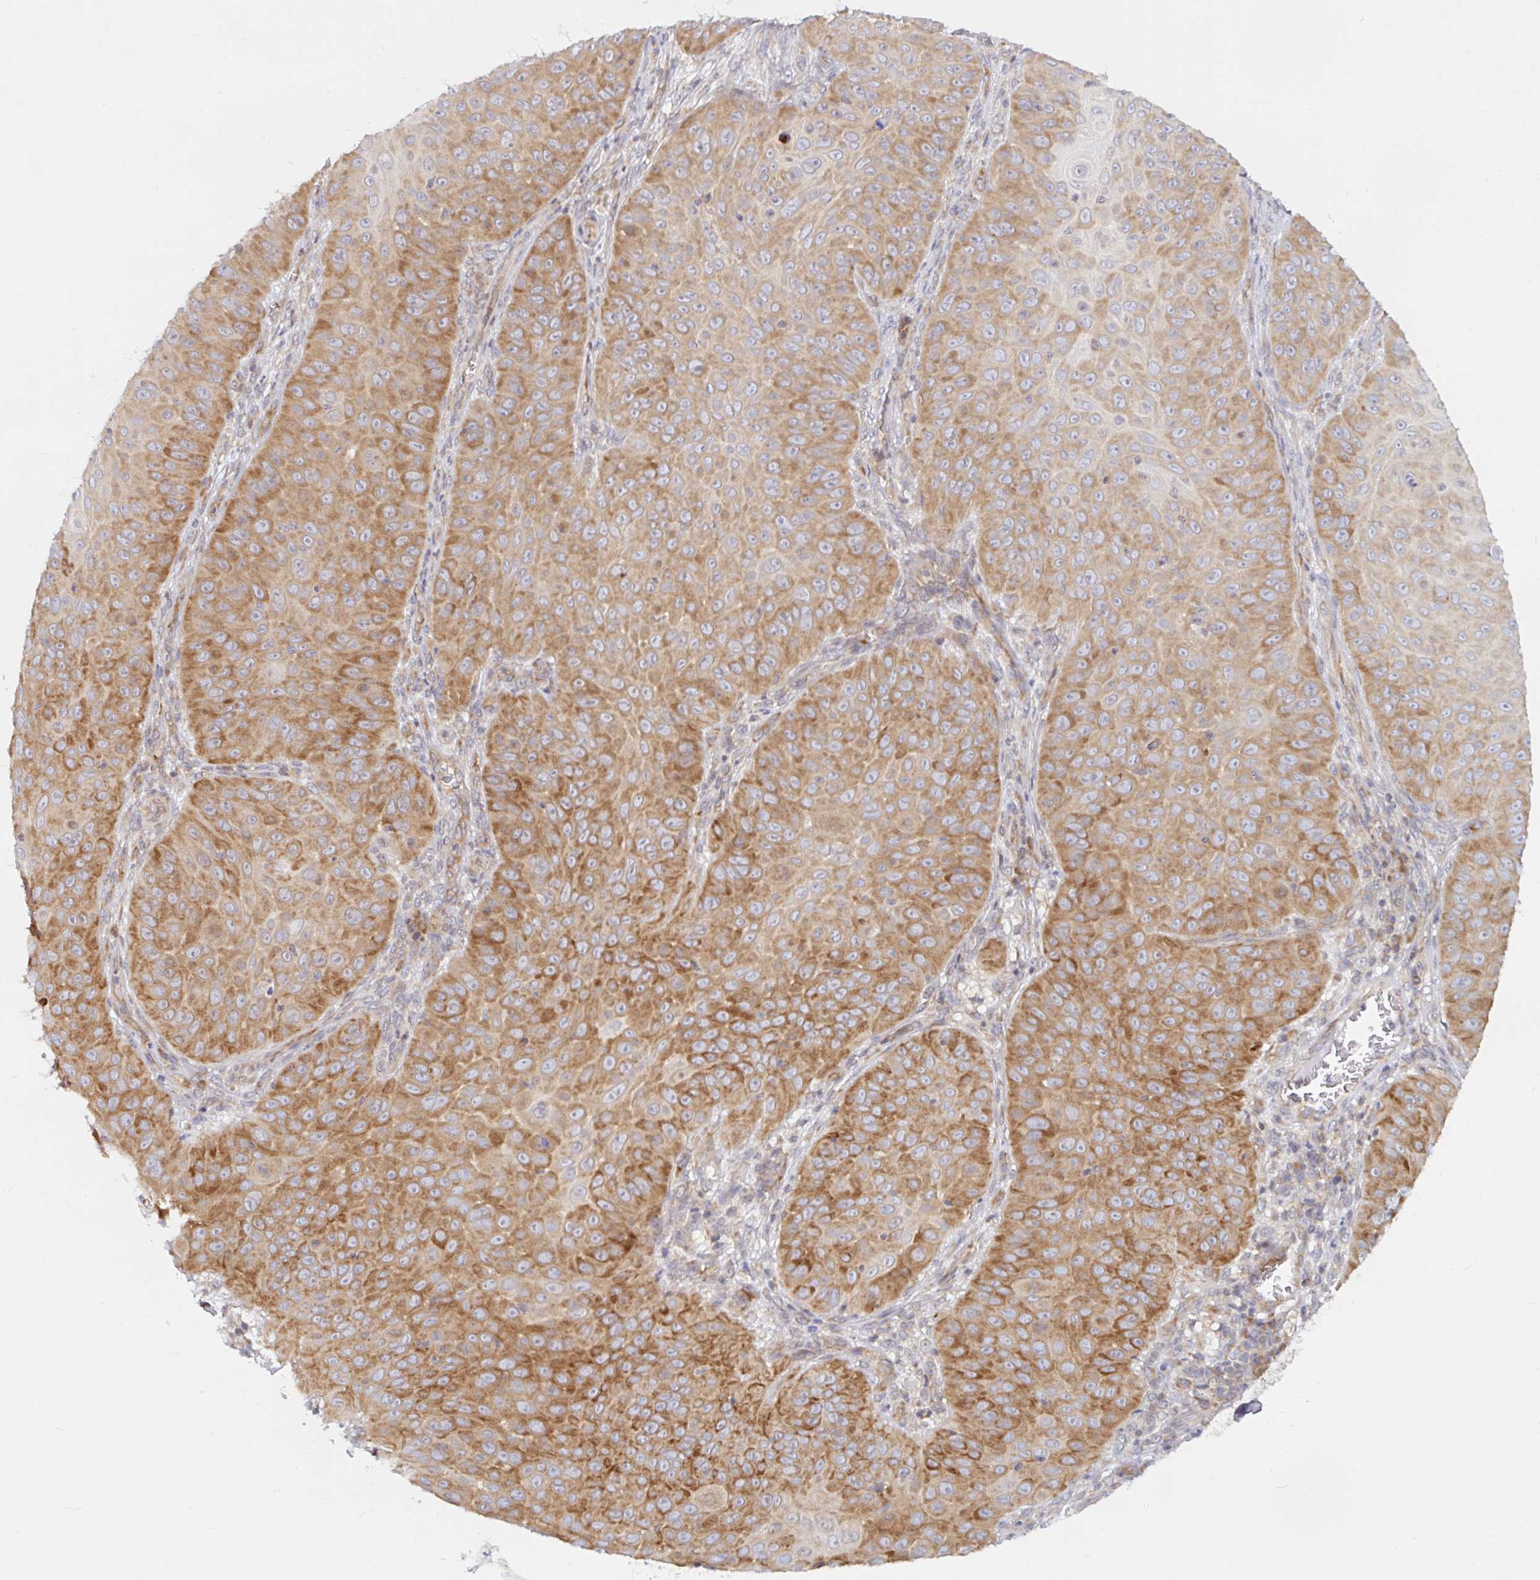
{"staining": {"intensity": "moderate", "quantity": "25%-75%", "location": "cytoplasmic/membranous"}, "tissue": "skin cancer", "cell_type": "Tumor cells", "image_type": "cancer", "snomed": [{"axis": "morphology", "description": "Squamous cell carcinoma, NOS"}, {"axis": "topography", "description": "Skin"}], "caption": "This is a photomicrograph of immunohistochemistry staining of skin squamous cell carcinoma, which shows moderate staining in the cytoplasmic/membranous of tumor cells.", "gene": "LARP1", "patient": {"sex": "male", "age": 82}}